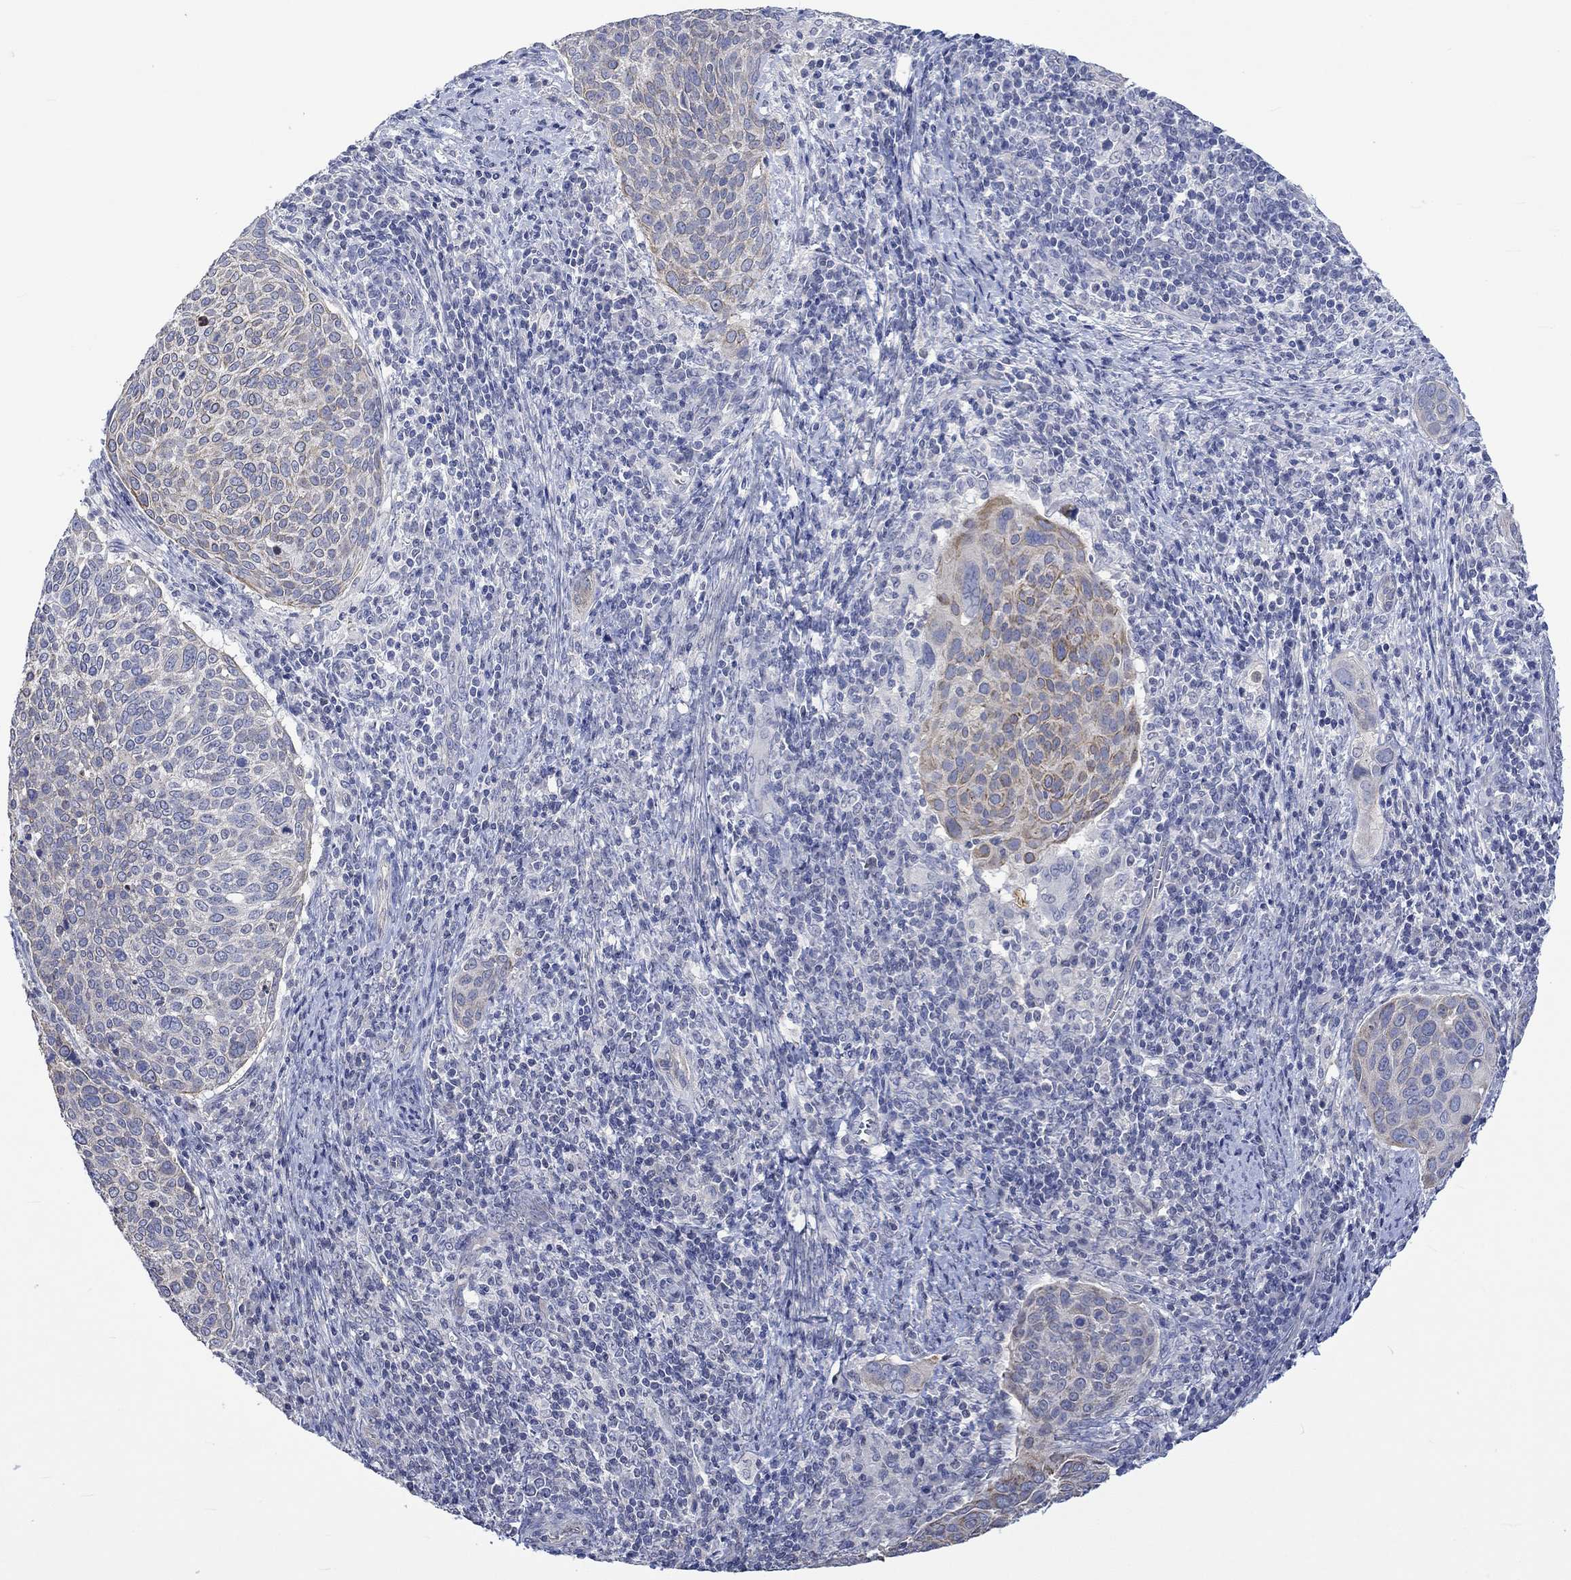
{"staining": {"intensity": "moderate", "quantity": "<25%", "location": "cytoplasmic/membranous"}, "tissue": "cervical cancer", "cell_type": "Tumor cells", "image_type": "cancer", "snomed": [{"axis": "morphology", "description": "Squamous cell carcinoma, NOS"}, {"axis": "topography", "description": "Cervix"}], "caption": "Approximately <25% of tumor cells in cervical cancer (squamous cell carcinoma) demonstrate moderate cytoplasmic/membranous protein positivity as visualized by brown immunohistochemical staining.", "gene": "AGRP", "patient": {"sex": "female", "age": 39}}